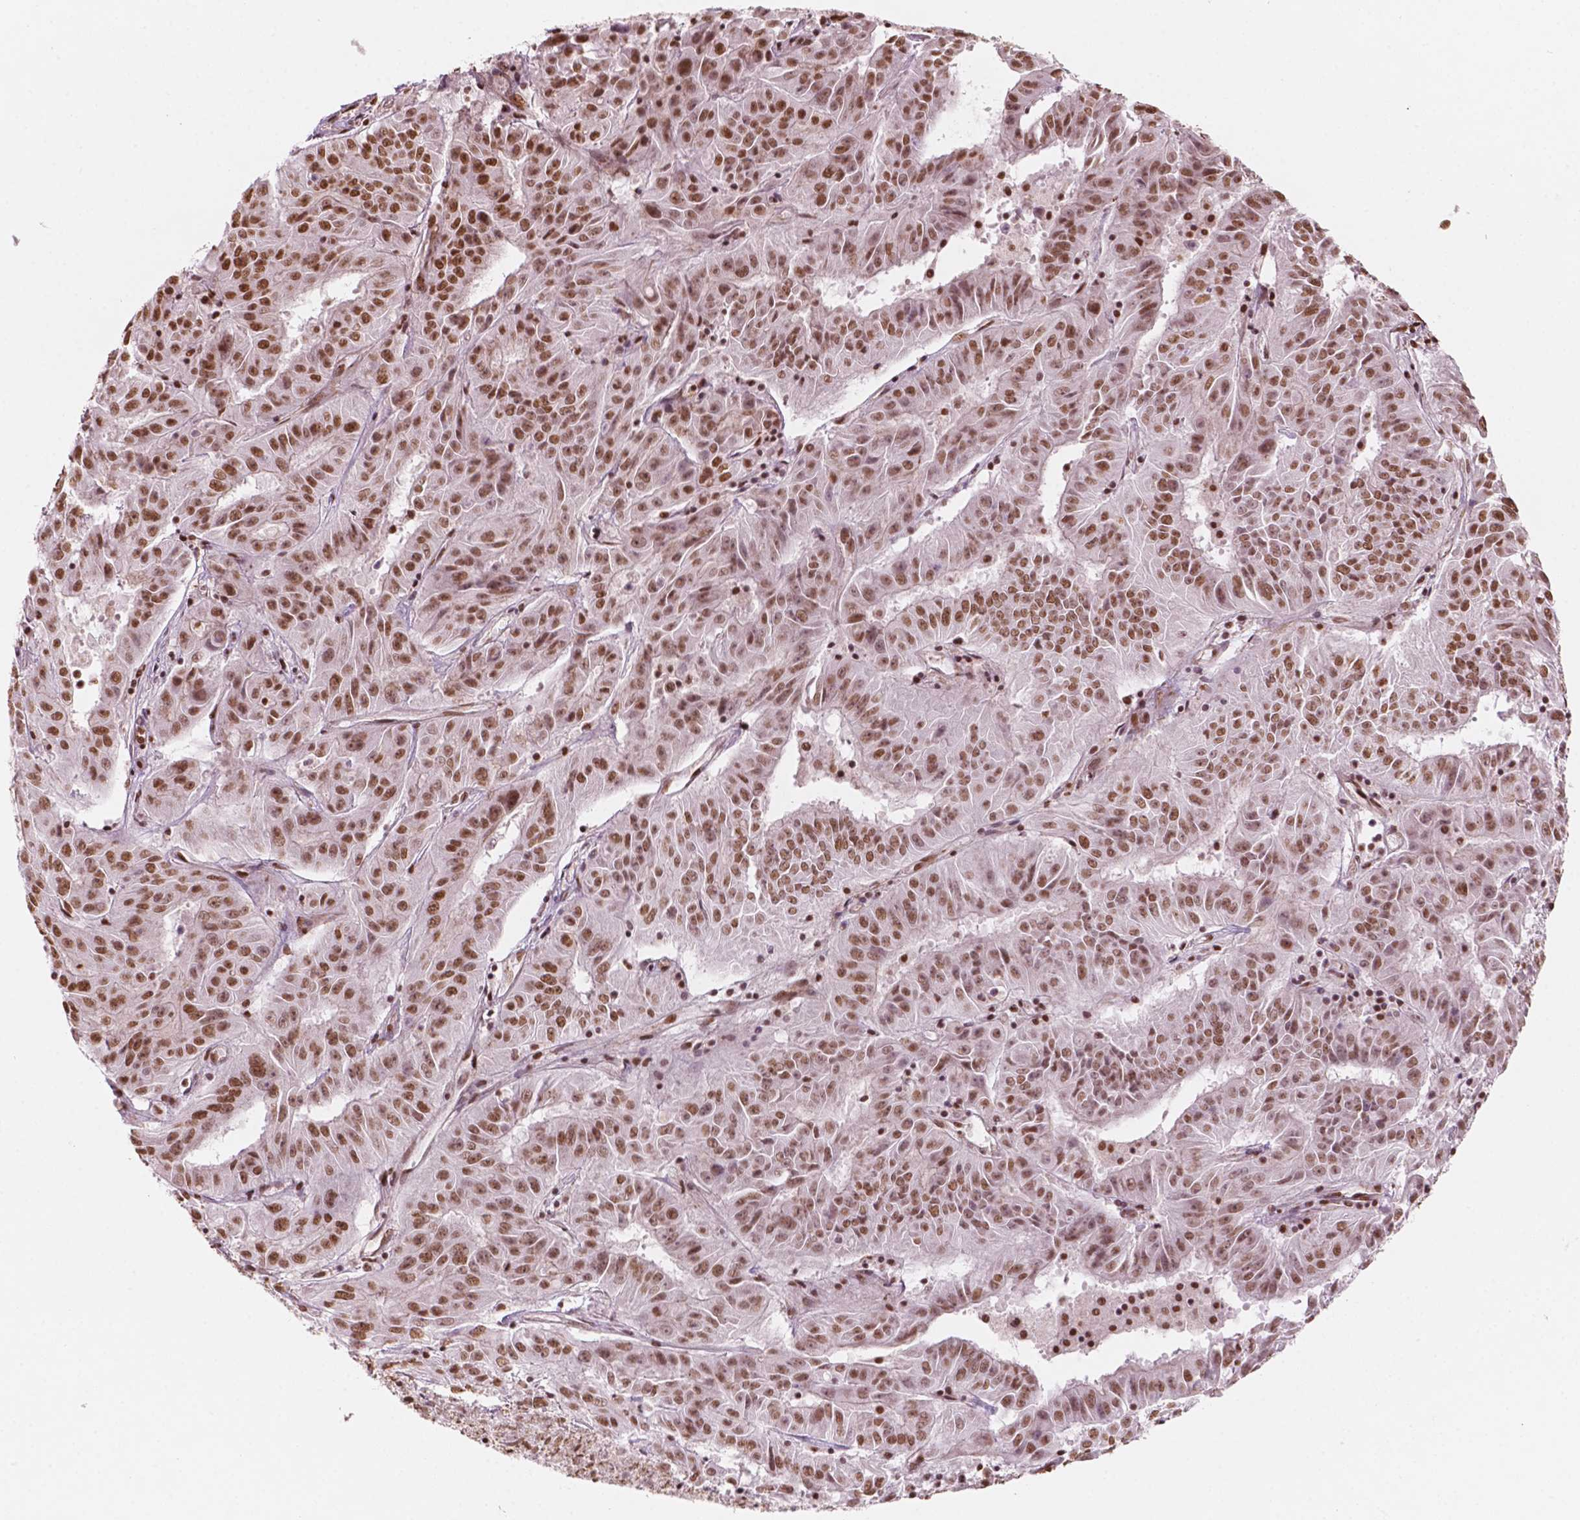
{"staining": {"intensity": "moderate", "quantity": ">75%", "location": "nuclear"}, "tissue": "pancreatic cancer", "cell_type": "Tumor cells", "image_type": "cancer", "snomed": [{"axis": "morphology", "description": "Adenocarcinoma, NOS"}, {"axis": "topography", "description": "Pancreas"}], "caption": "Human adenocarcinoma (pancreatic) stained with a protein marker exhibits moderate staining in tumor cells.", "gene": "GTF3C5", "patient": {"sex": "male", "age": 63}}